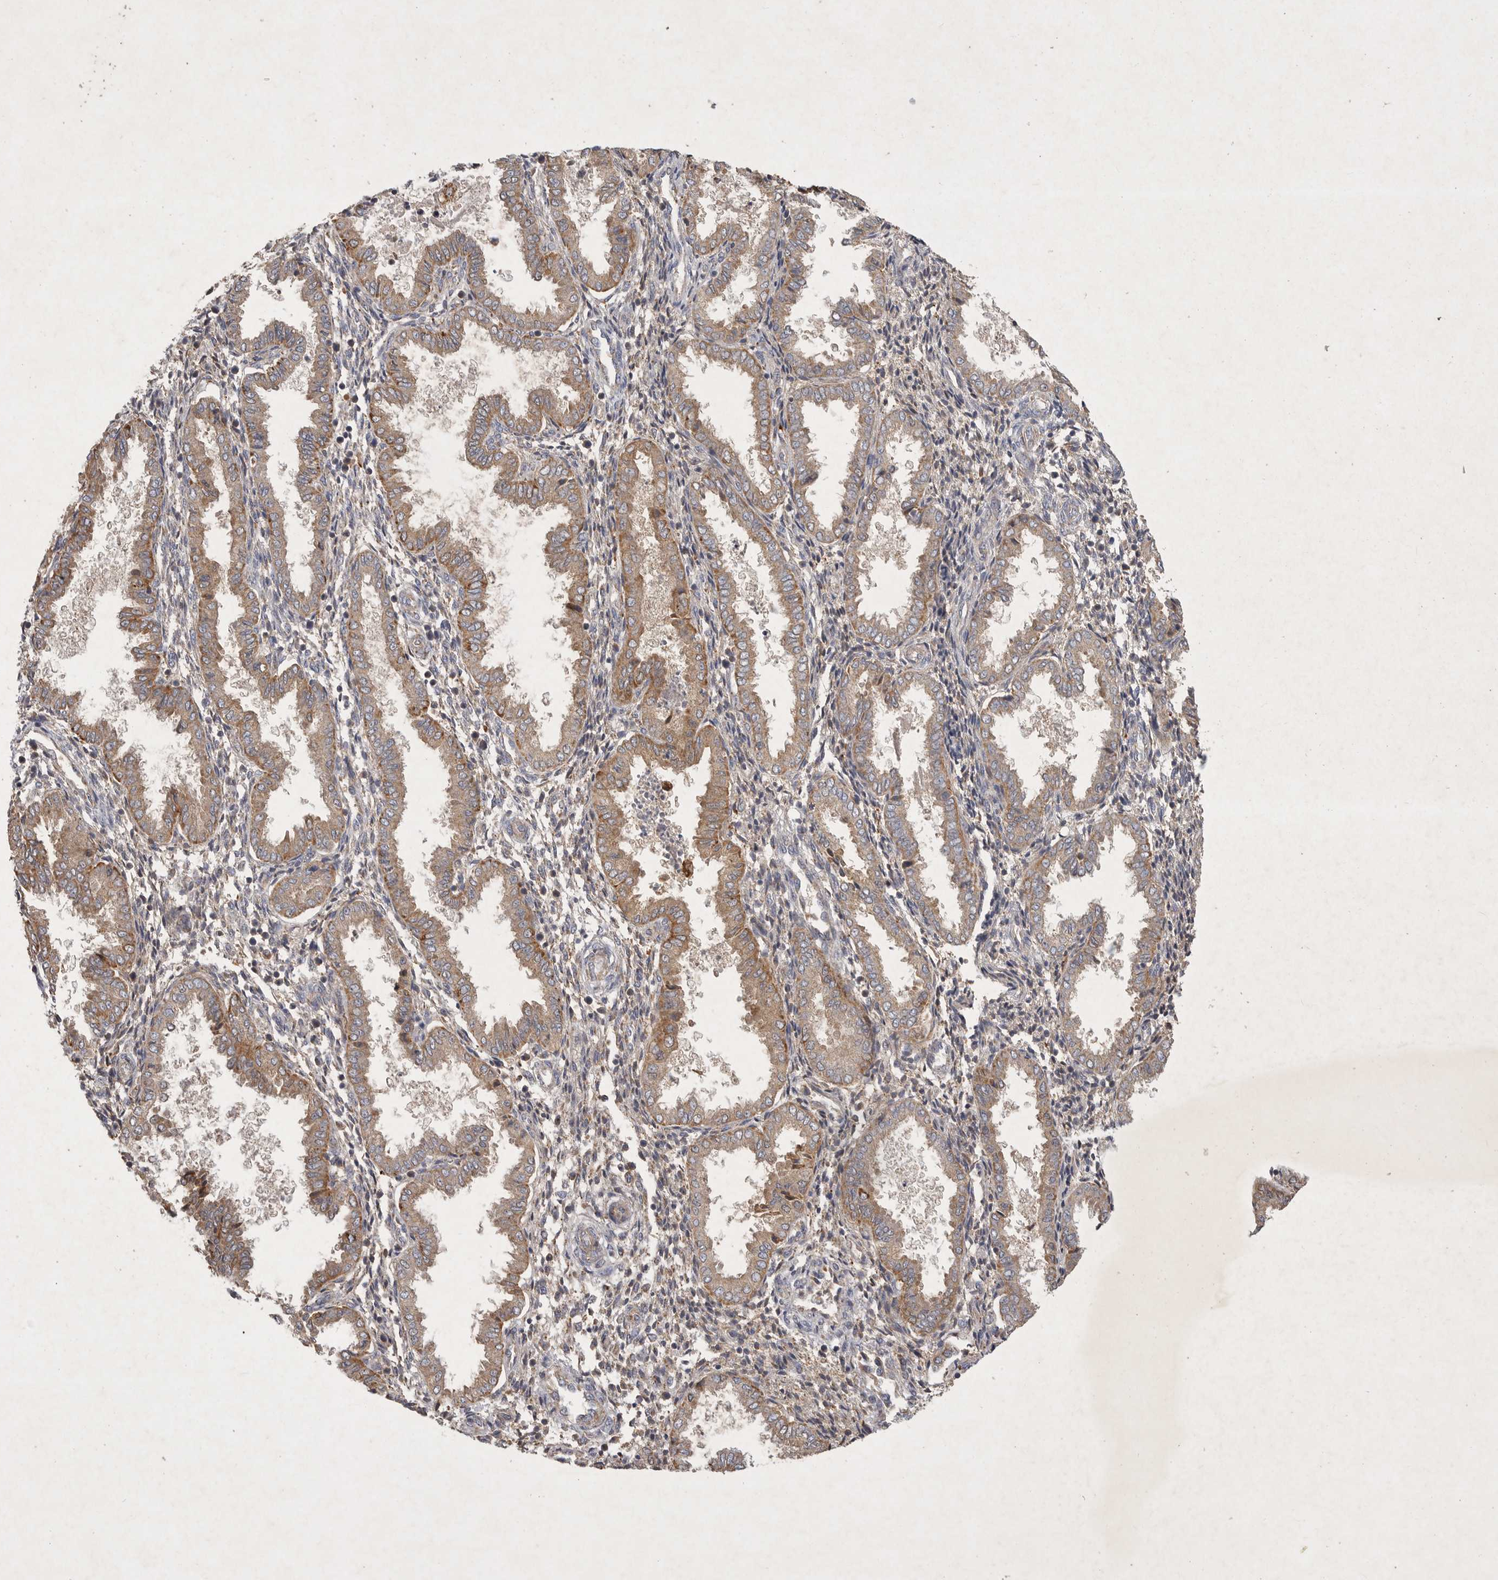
{"staining": {"intensity": "moderate", "quantity": "25%-75%", "location": "cytoplasmic/membranous"}, "tissue": "endometrium", "cell_type": "Cells in endometrial stroma", "image_type": "normal", "snomed": [{"axis": "morphology", "description": "Normal tissue, NOS"}, {"axis": "topography", "description": "Endometrium"}], "caption": "This is a photomicrograph of immunohistochemistry staining of normal endometrium, which shows moderate positivity in the cytoplasmic/membranous of cells in endometrial stroma.", "gene": "MRPL41", "patient": {"sex": "female", "age": 33}}